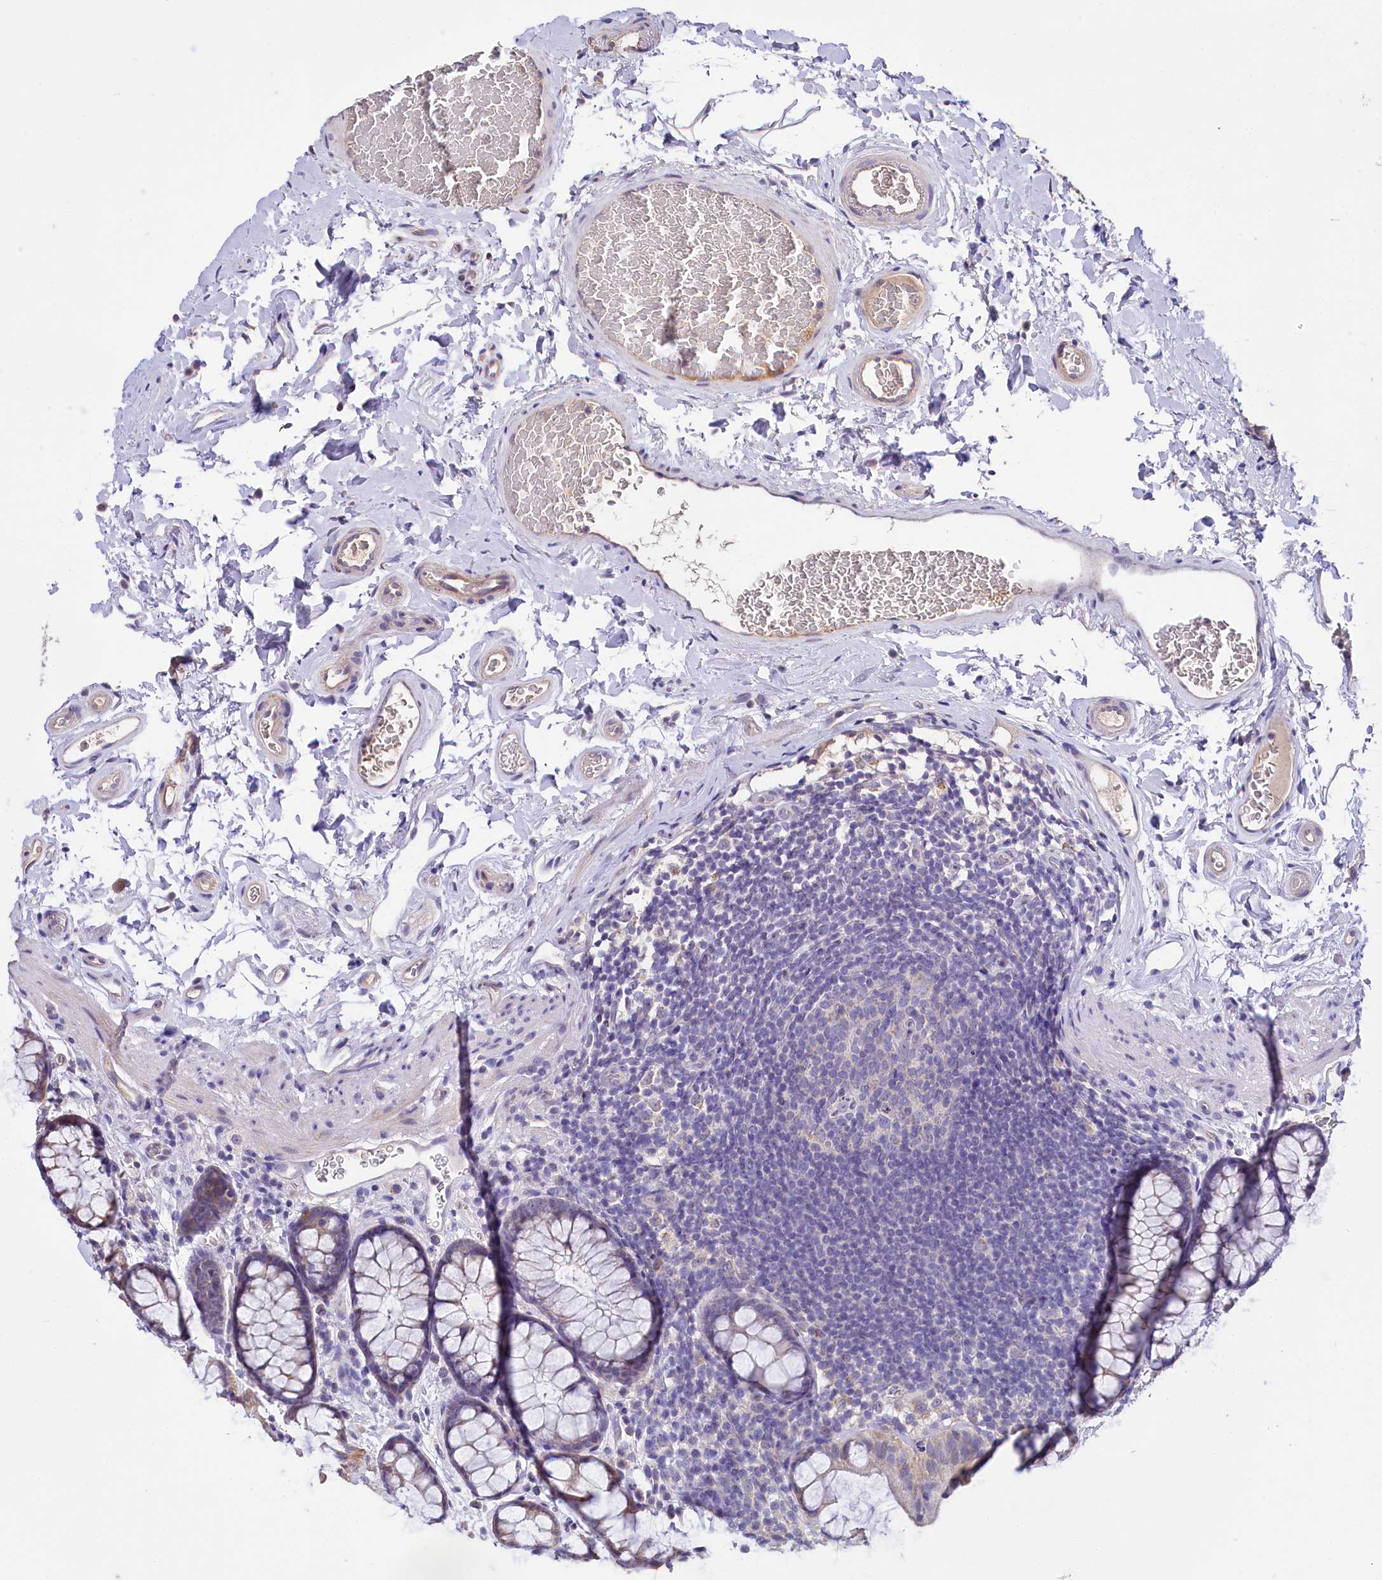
{"staining": {"intensity": "weak", "quantity": "25%-75%", "location": "cytoplasmic/membranous"}, "tissue": "colon", "cell_type": "Endothelial cells", "image_type": "normal", "snomed": [{"axis": "morphology", "description": "Normal tissue, NOS"}, {"axis": "topography", "description": "Colon"}], "caption": "Endothelial cells show low levels of weak cytoplasmic/membranous expression in approximately 25%-75% of cells in unremarkable human colon. Nuclei are stained in blue.", "gene": "RPUSD3", "patient": {"sex": "female", "age": 82}}